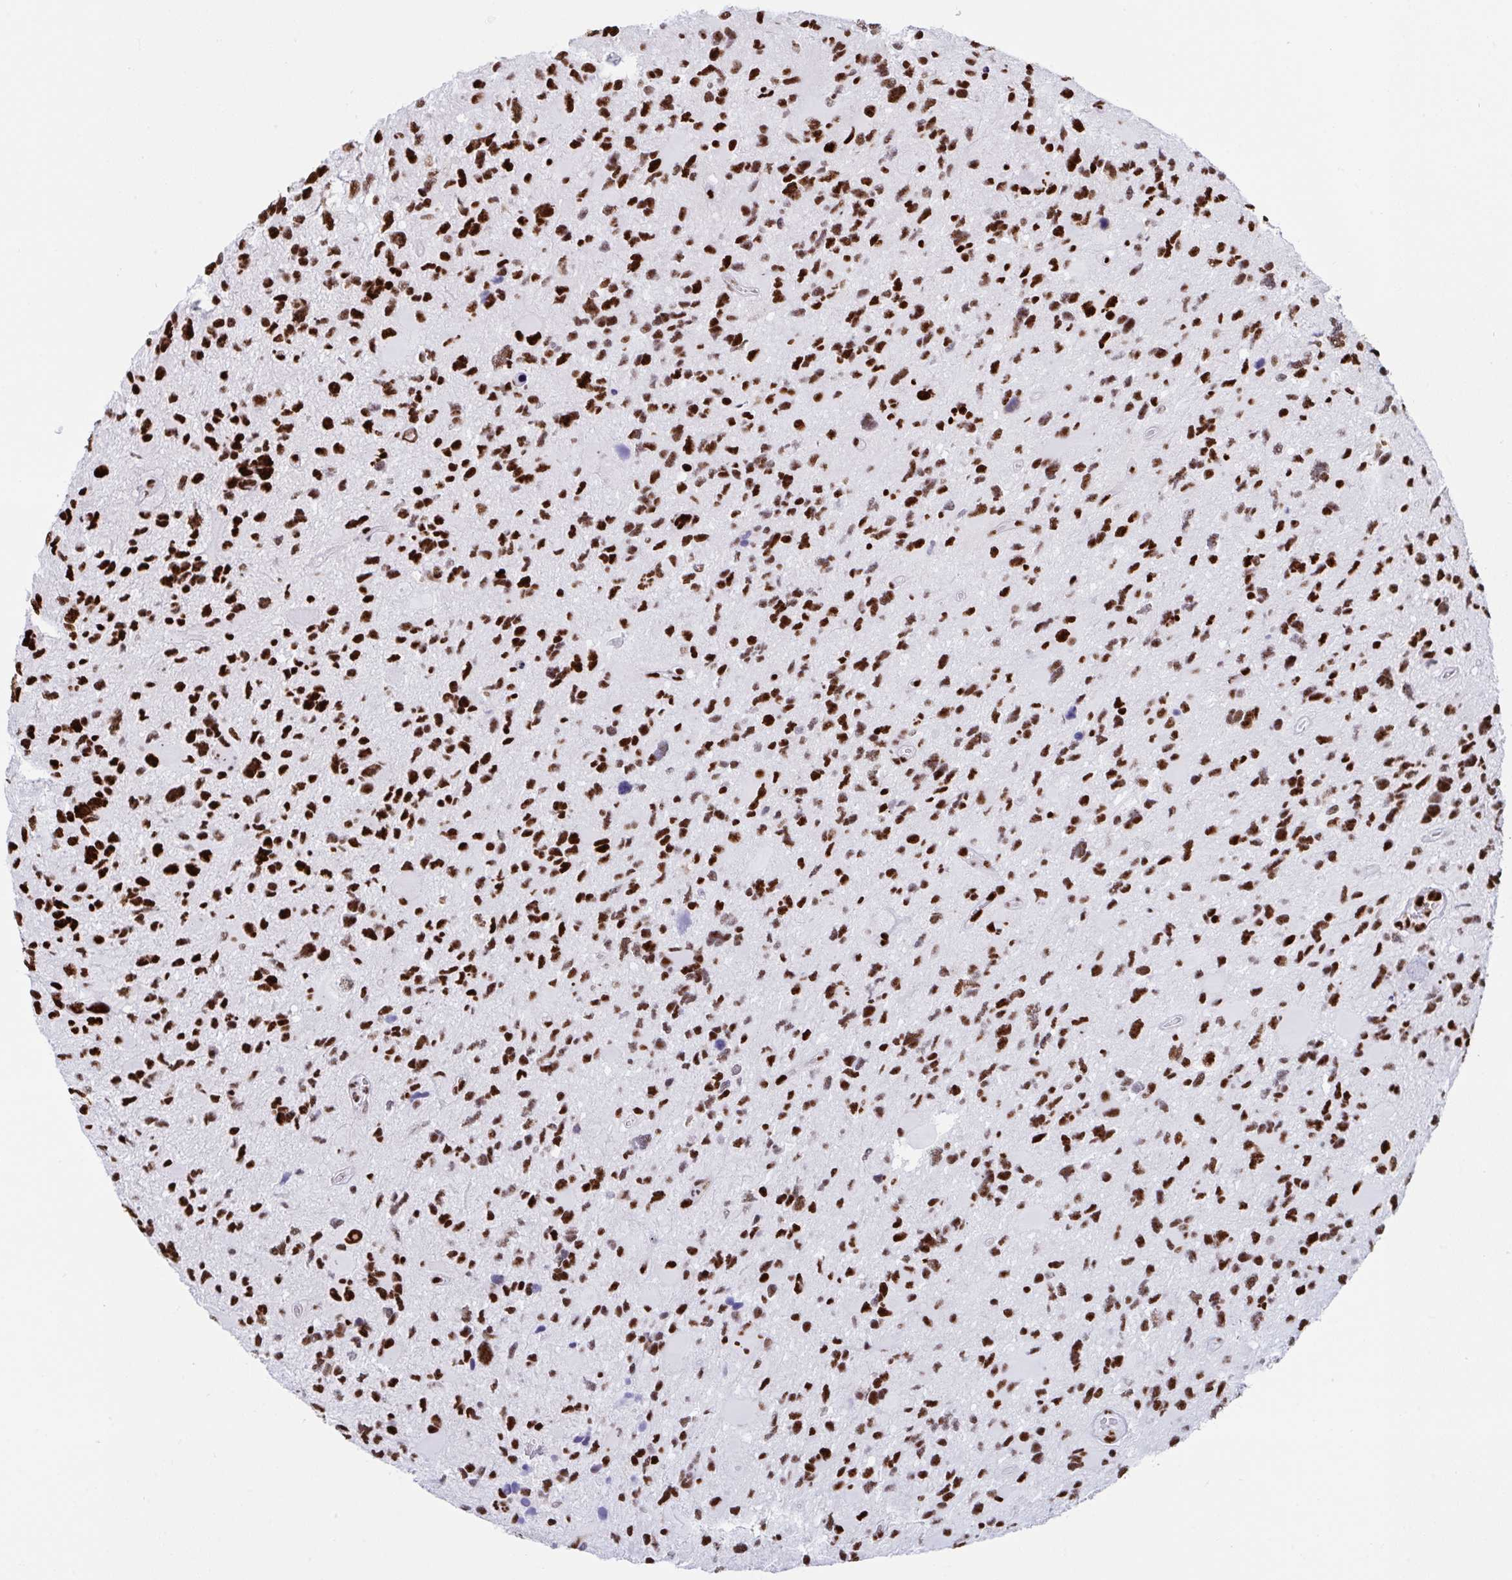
{"staining": {"intensity": "strong", "quantity": "25%-75%", "location": "nuclear"}, "tissue": "glioma", "cell_type": "Tumor cells", "image_type": "cancer", "snomed": [{"axis": "morphology", "description": "Glioma, malignant, High grade"}, {"axis": "topography", "description": "Brain"}], "caption": "Tumor cells show high levels of strong nuclear expression in about 25%-75% of cells in human high-grade glioma (malignant). (DAB (3,3'-diaminobenzidine) IHC, brown staining for protein, blue staining for nuclei).", "gene": "IKZF2", "patient": {"sex": "female", "age": 11}}